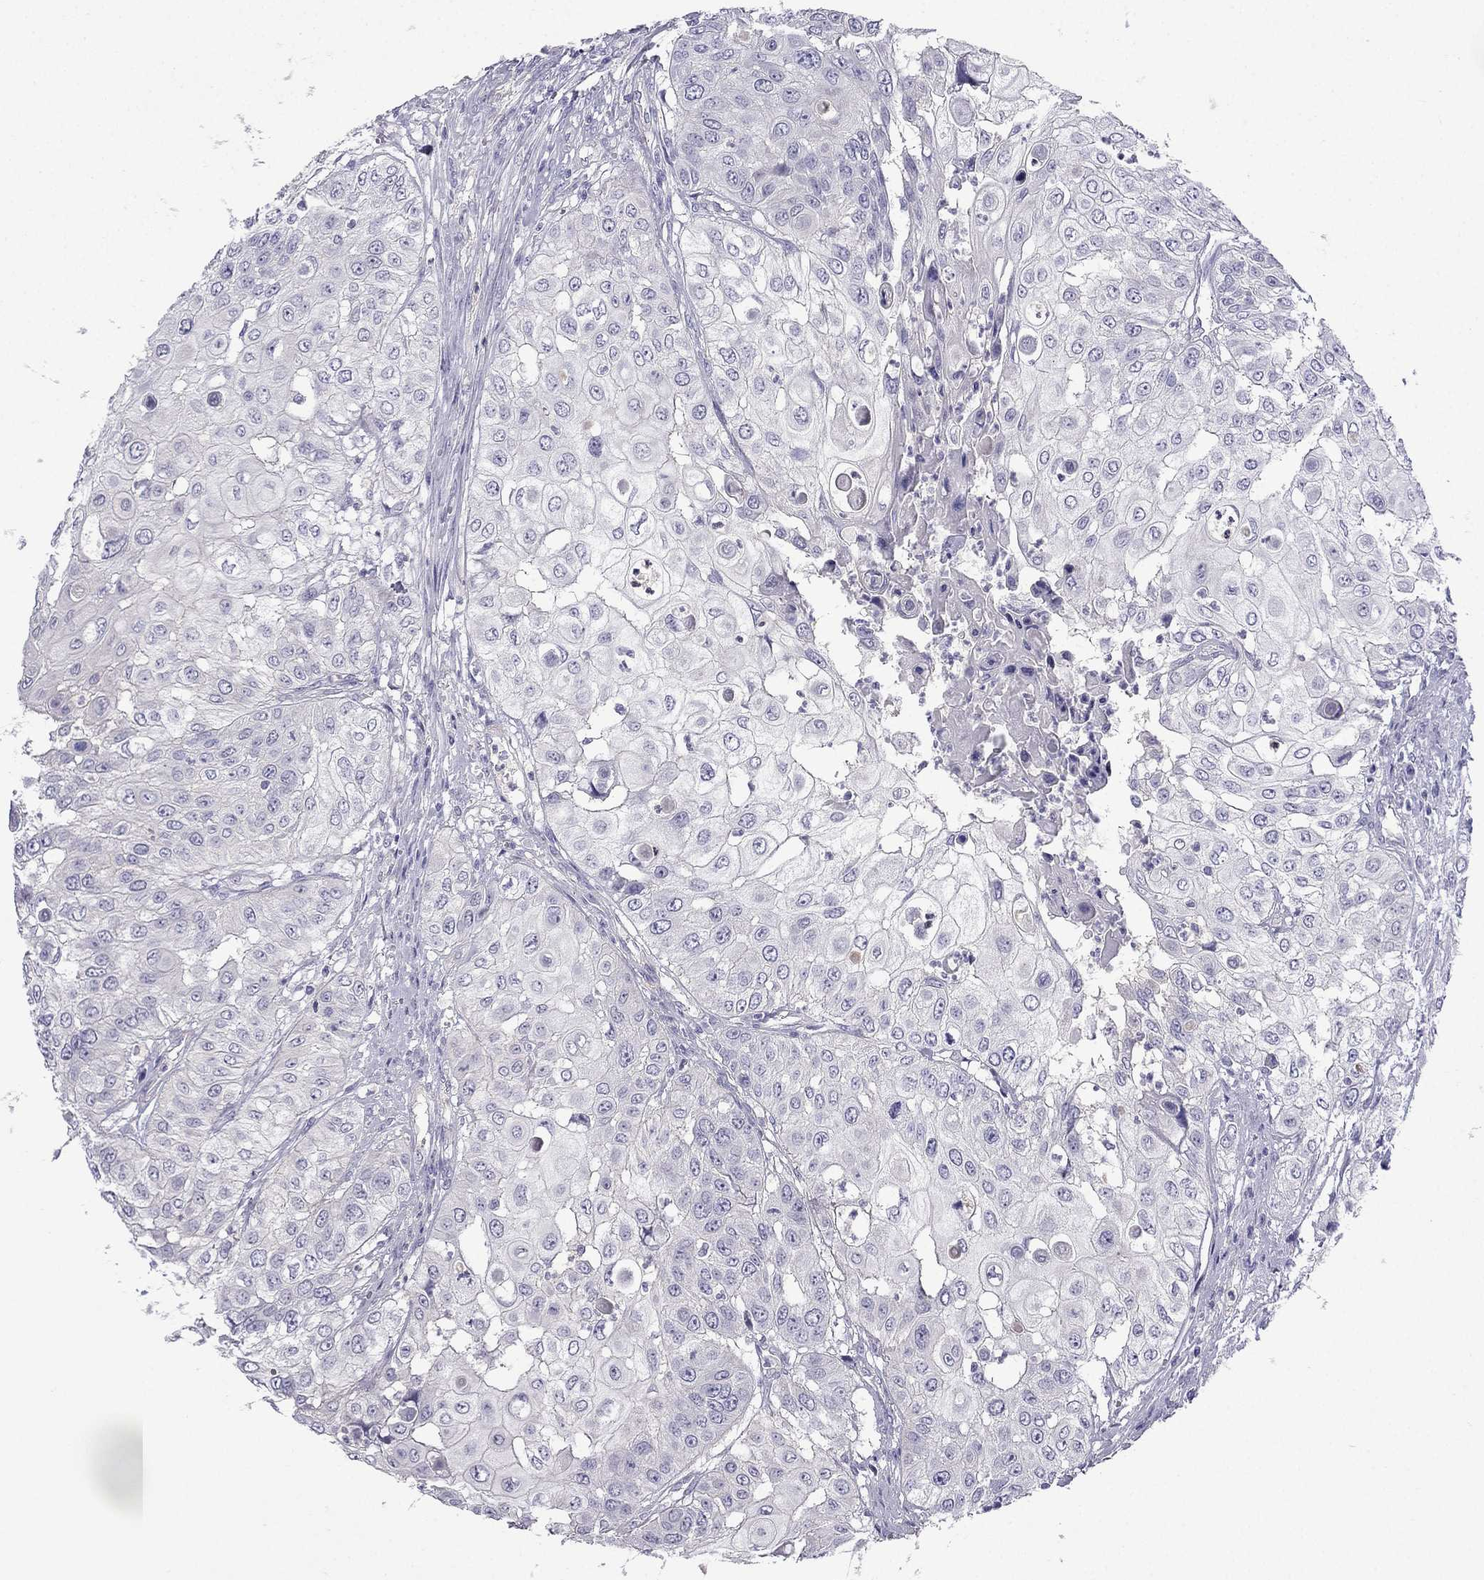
{"staining": {"intensity": "negative", "quantity": "none", "location": "none"}, "tissue": "urothelial cancer", "cell_type": "Tumor cells", "image_type": "cancer", "snomed": [{"axis": "morphology", "description": "Urothelial carcinoma, High grade"}, {"axis": "topography", "description": "Urinary bladder"}], "caption": "Tumor cells are negative for protein expression in human high-grade urothelial carcinoma.", "gene": "GJA8", "patient": {"sex": "female", "age": 79}}